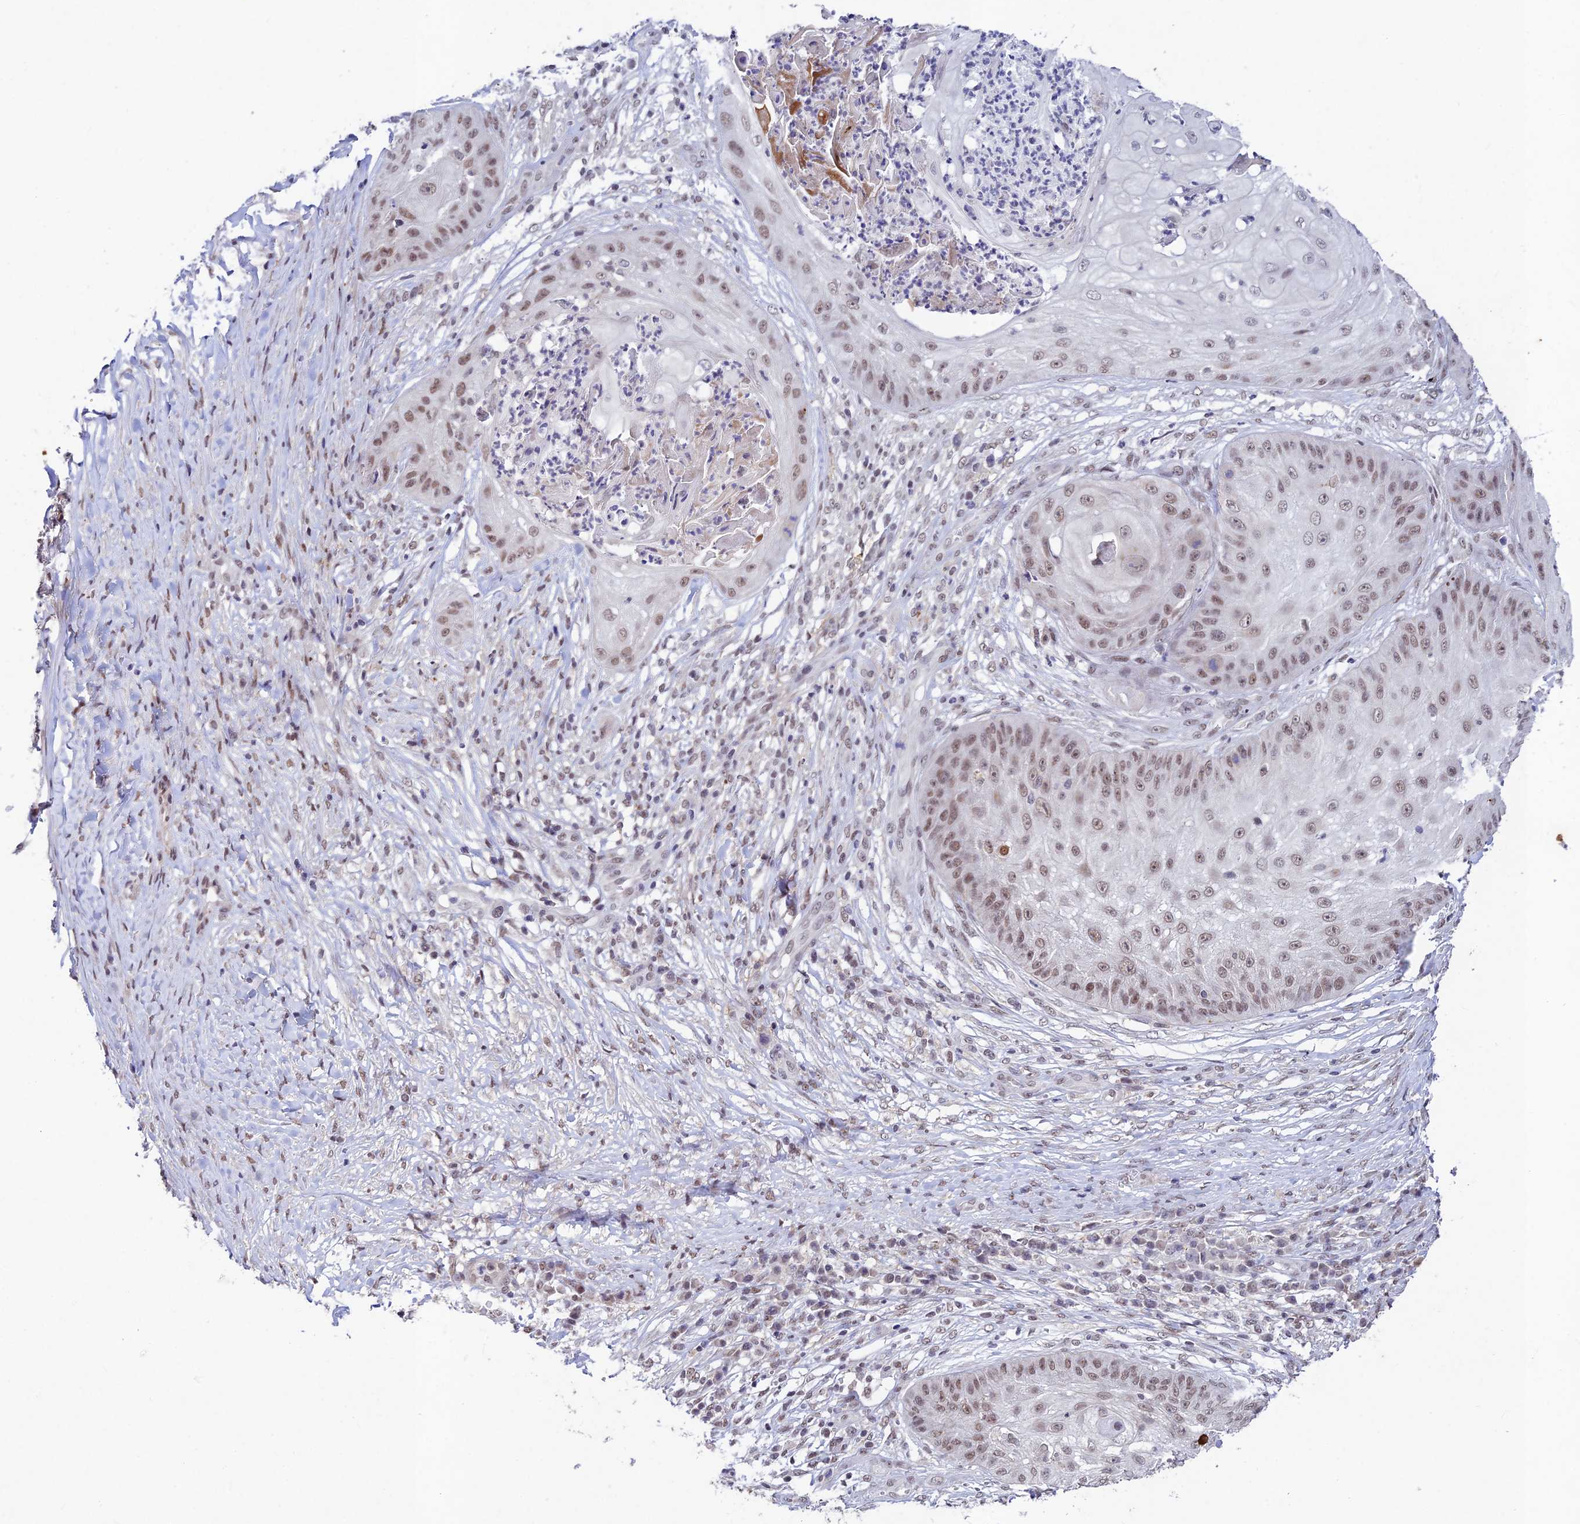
{"staining": {"intensity": "weak", "quantity": ">75%", "location": "nuclear"}, "tissue": "skin cancer", "cell_type": "Tumor cells", "image_type": "cancer", "snomed": [{"axis": "morphology", "description": "Squamous cell carcinoma, NOS"}, {"axis": "topography", "description": "Skin"}], "caption": "High-power microscopy captured an immunohistochemistry (IHC) image of squamous cell carcinoma (skin), revealing weak nuclear positivity in approximately >75% of tumor cells. The staining was performed using DAB, with brown indicating positive protein expression. Nuclei are stained blue with hematoxylin.", "gene": "RAVER1", "patient": {"sex": "male", "age": 70}}